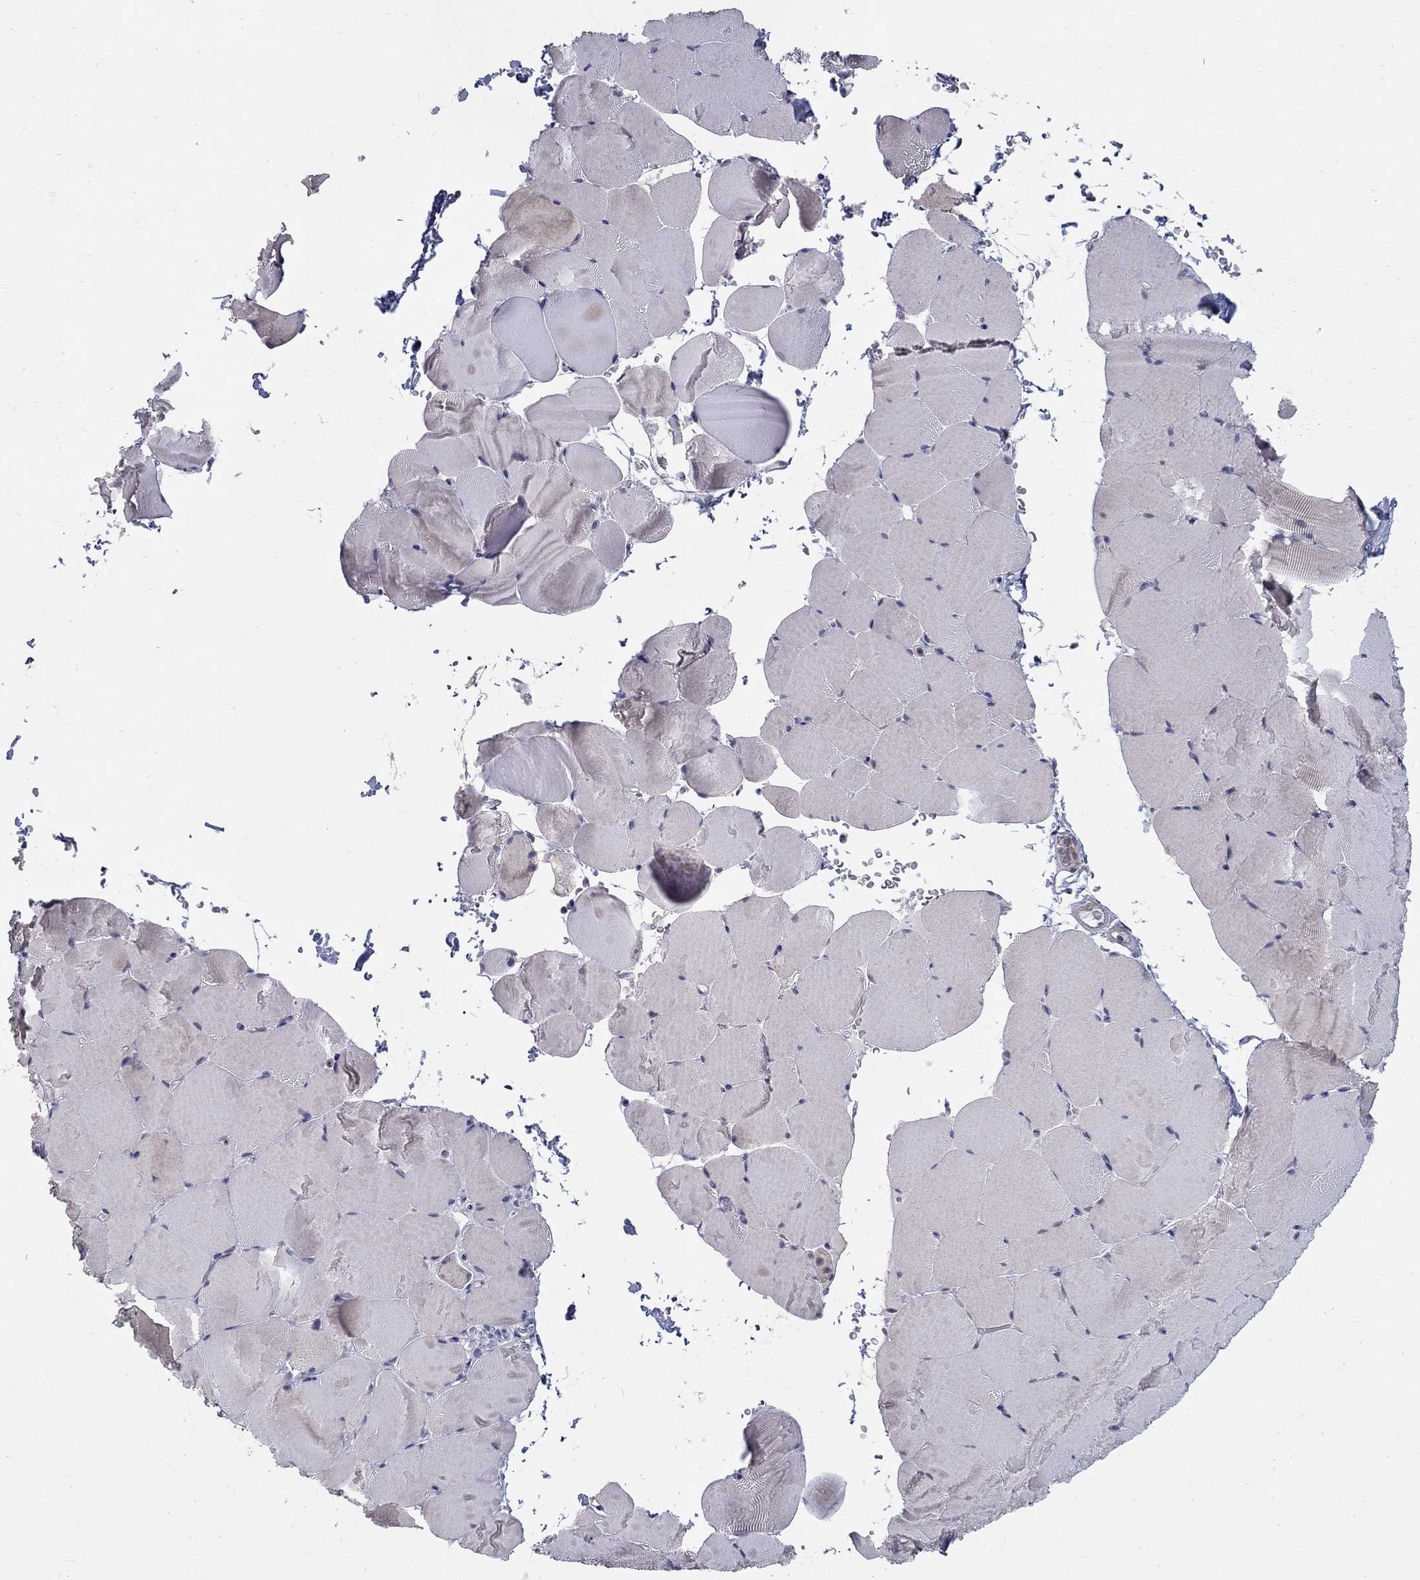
{"staining": {"intensity": "negative", "quantity": "none", "location": "none"}, "tissue": "skeletal muscle", "cell_type": "Myocytes", "image_type": "normal", "snomed": [{"axis": "morphology", "description": "Normal tissue, NOS"}, {"axis": "topography", "description": "Skeletal muscle"}], "caption": "Photomicrograph shows no significant protein staining in myocytes of normal skeletal muscle. (DAB (3,3'-diaminobenzidine) IHC visualized using brightfield microscopy, high magnification).", "gene": "ABCA4", "patient": {"sex": "female", "age": 37}}